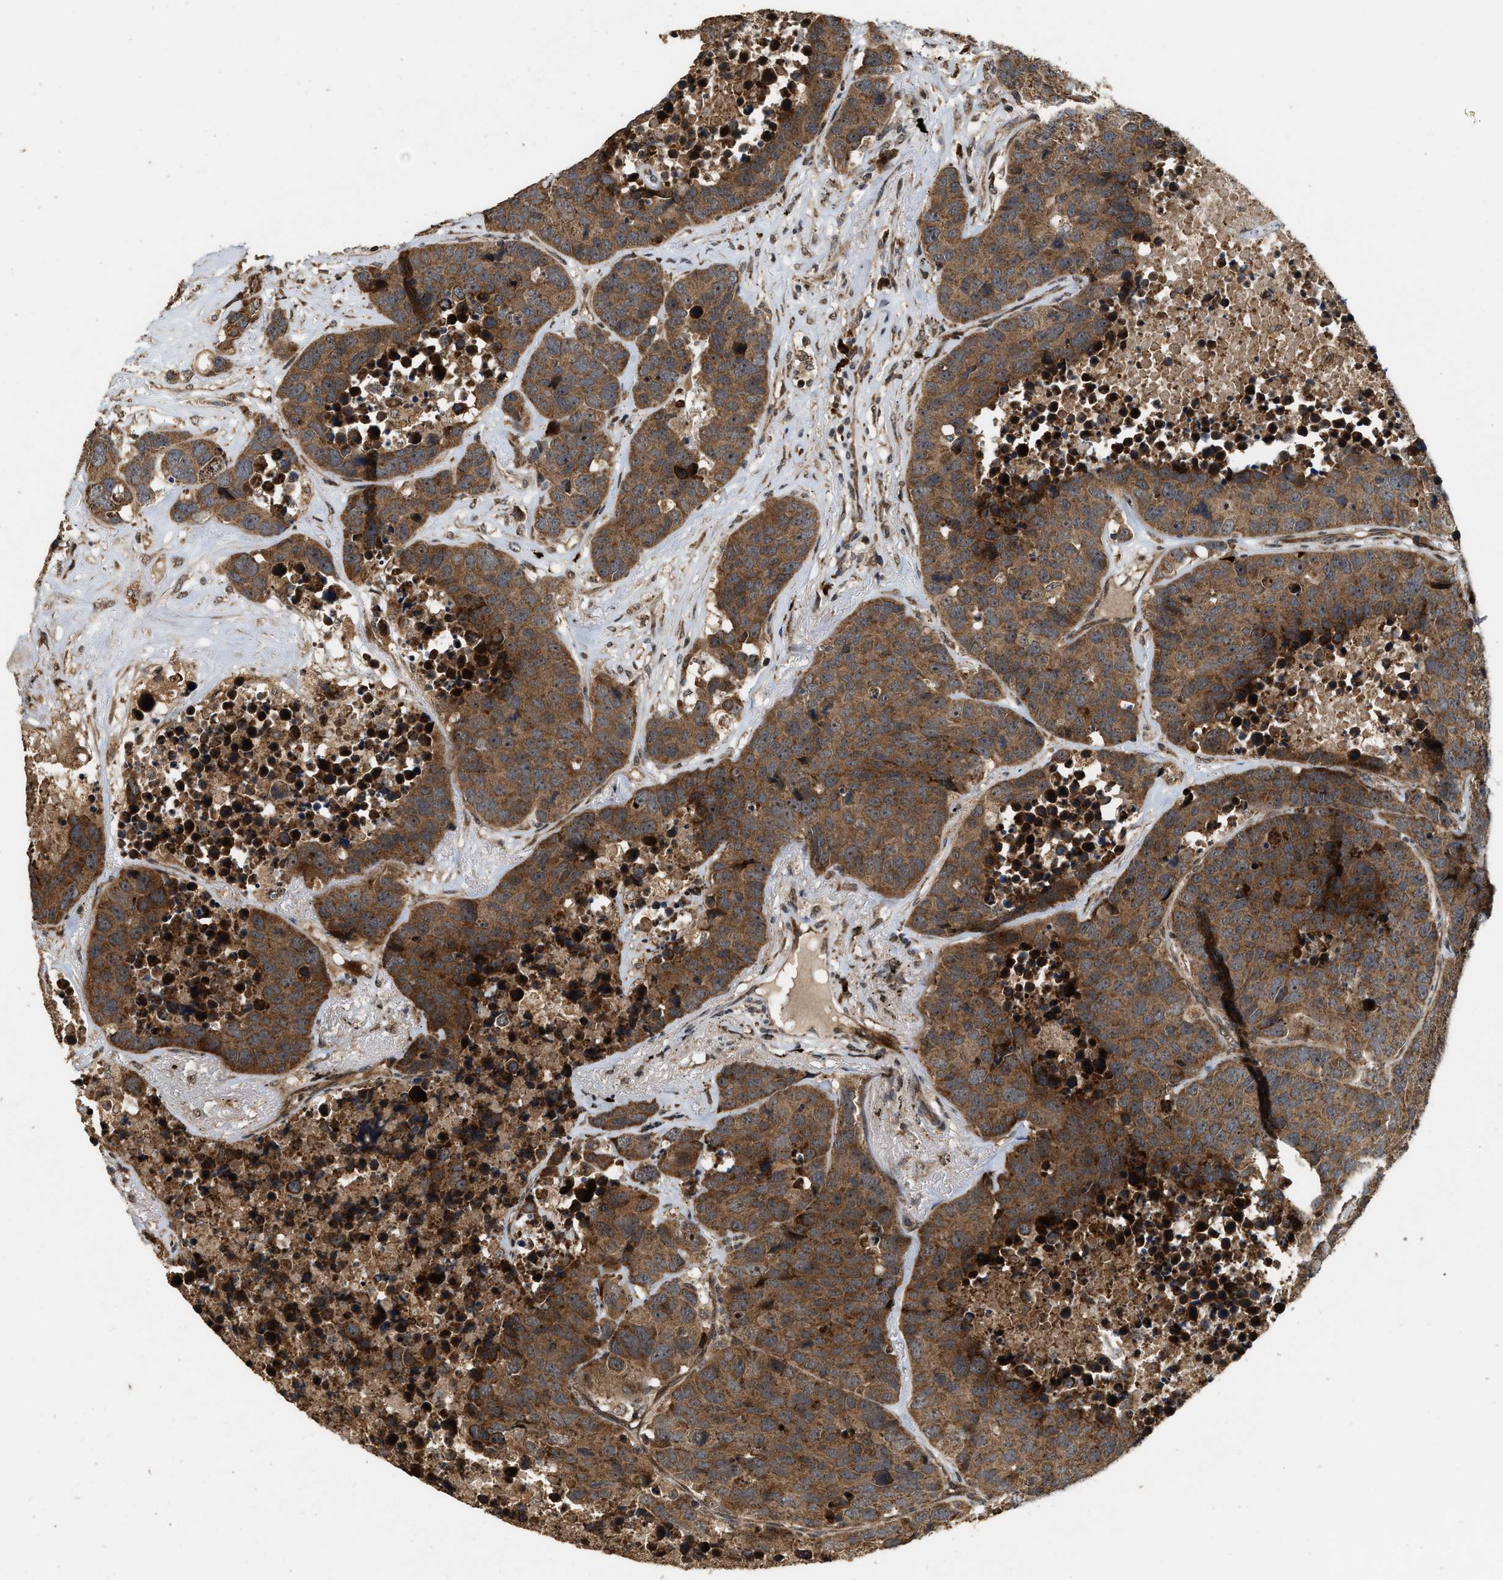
{"staining": {"intensity": "moderate", "quantity": ">75%", "location": "cytoplasmic/membranous,nuclear"}, "tissue": "carcinoid", "cell_type": "Tumor cells", "image_type": "cancer", "snomed": [{"axis": "morphology", "description": "Carcinoid, malignant, NOS"}, {"axis": "topography", "description": "Lung"}], "caption": "Moderate cytoplasmic/membranous and nuclear protein expression is present in approximately >75% of tumor cells in carcinoid.", "gene": "ELP2", "patient": {"sex": "male", "age": 60}}